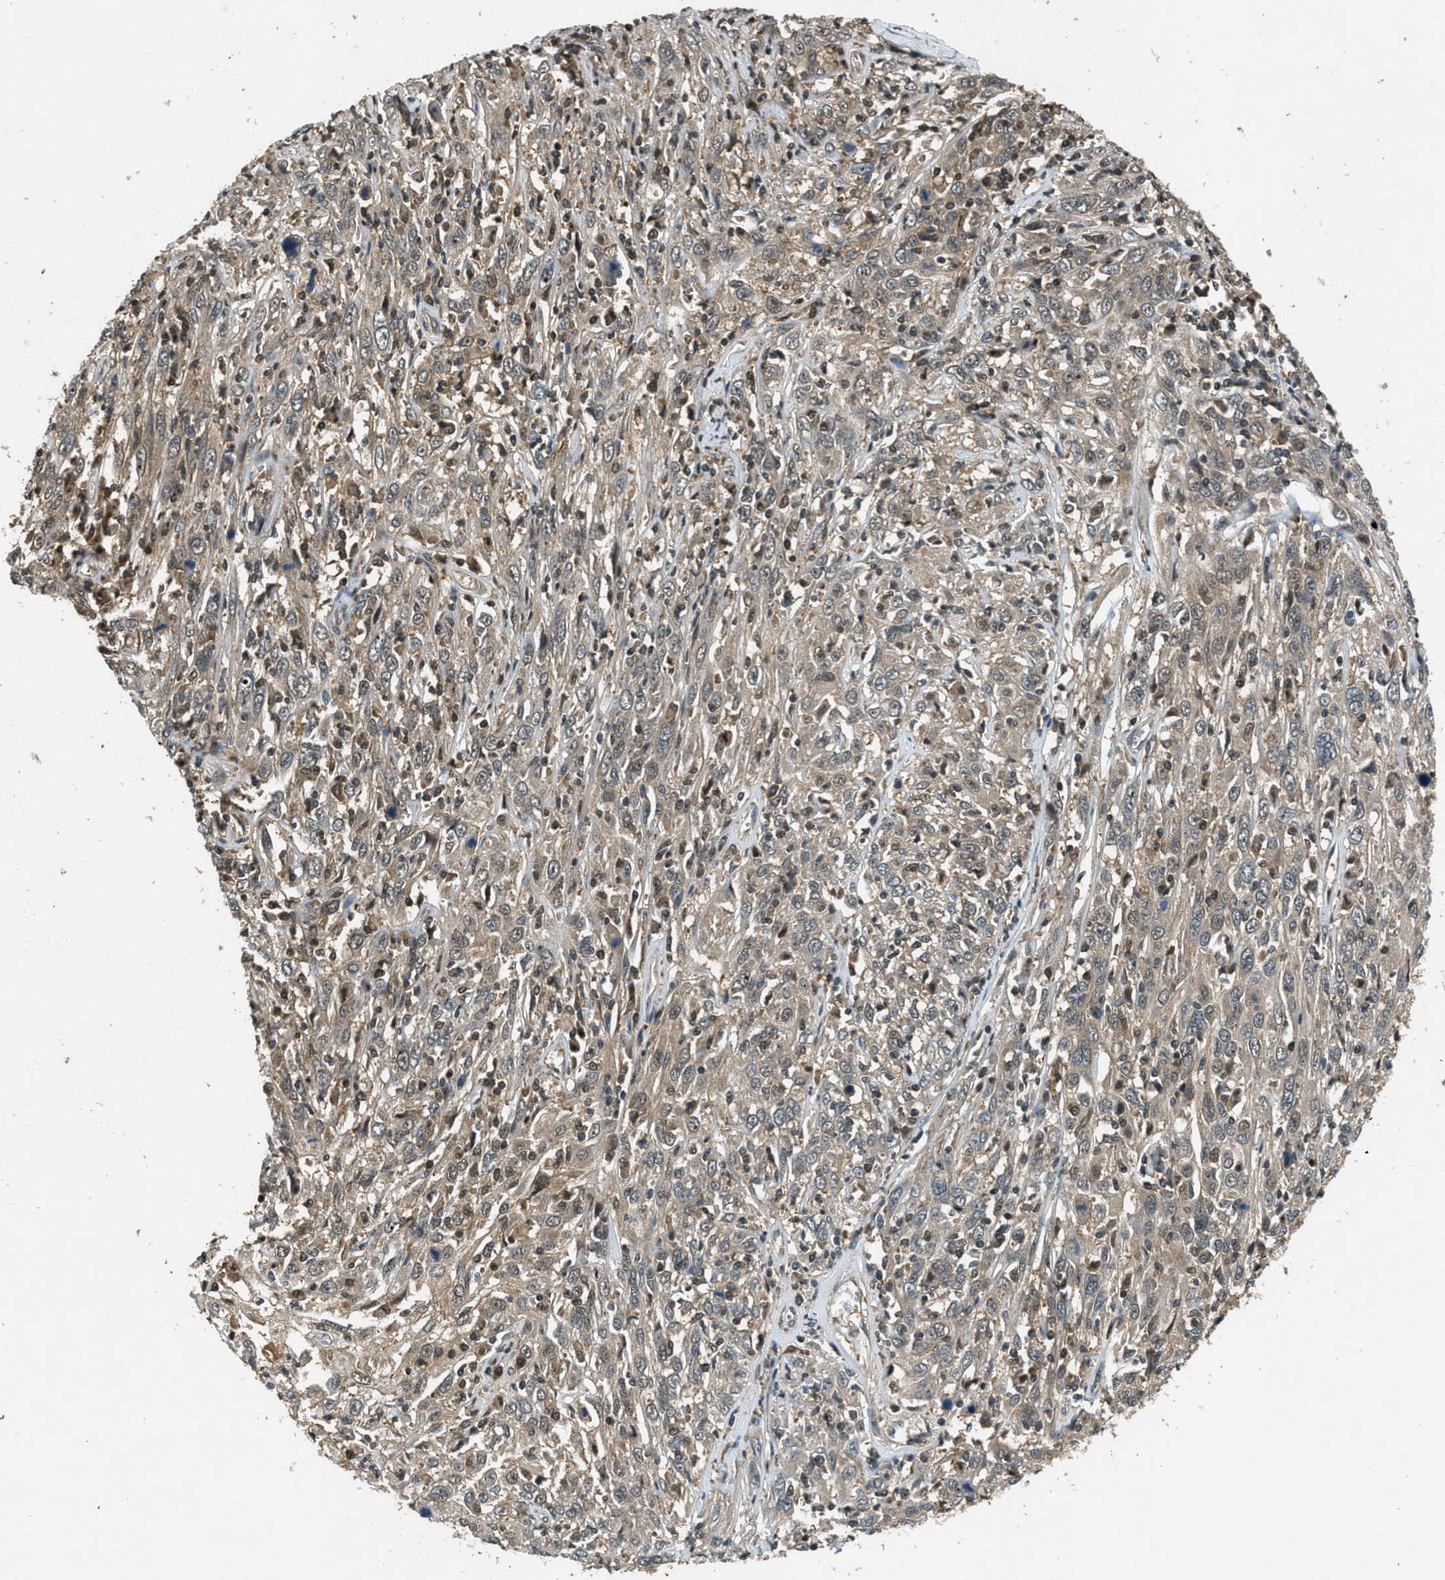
{"staining": {"intensity": "weak", "quantity": ">75%", "location": "cytoplasmic/membranous"}, "tissue": "cervical cancer", "cell_type": "Tumor cells", "image_type": "cancer", "snomed": [{"axis": "morphology", "description": "Squamous cell carcinoma, NOS"}, {"axis": "topography", "description": "Cervix"}], "caption": "DAB (3,3'-diaminobenzidine) immunohistochemical staining of human cervical cancer (squamous cell carcinoma) exhibits weak cytoplasmic/membranous protein expression in approximately >75% of tumor cells.", "gene": "DUSP6", "patient": {"sex": "female", "age": 46}}